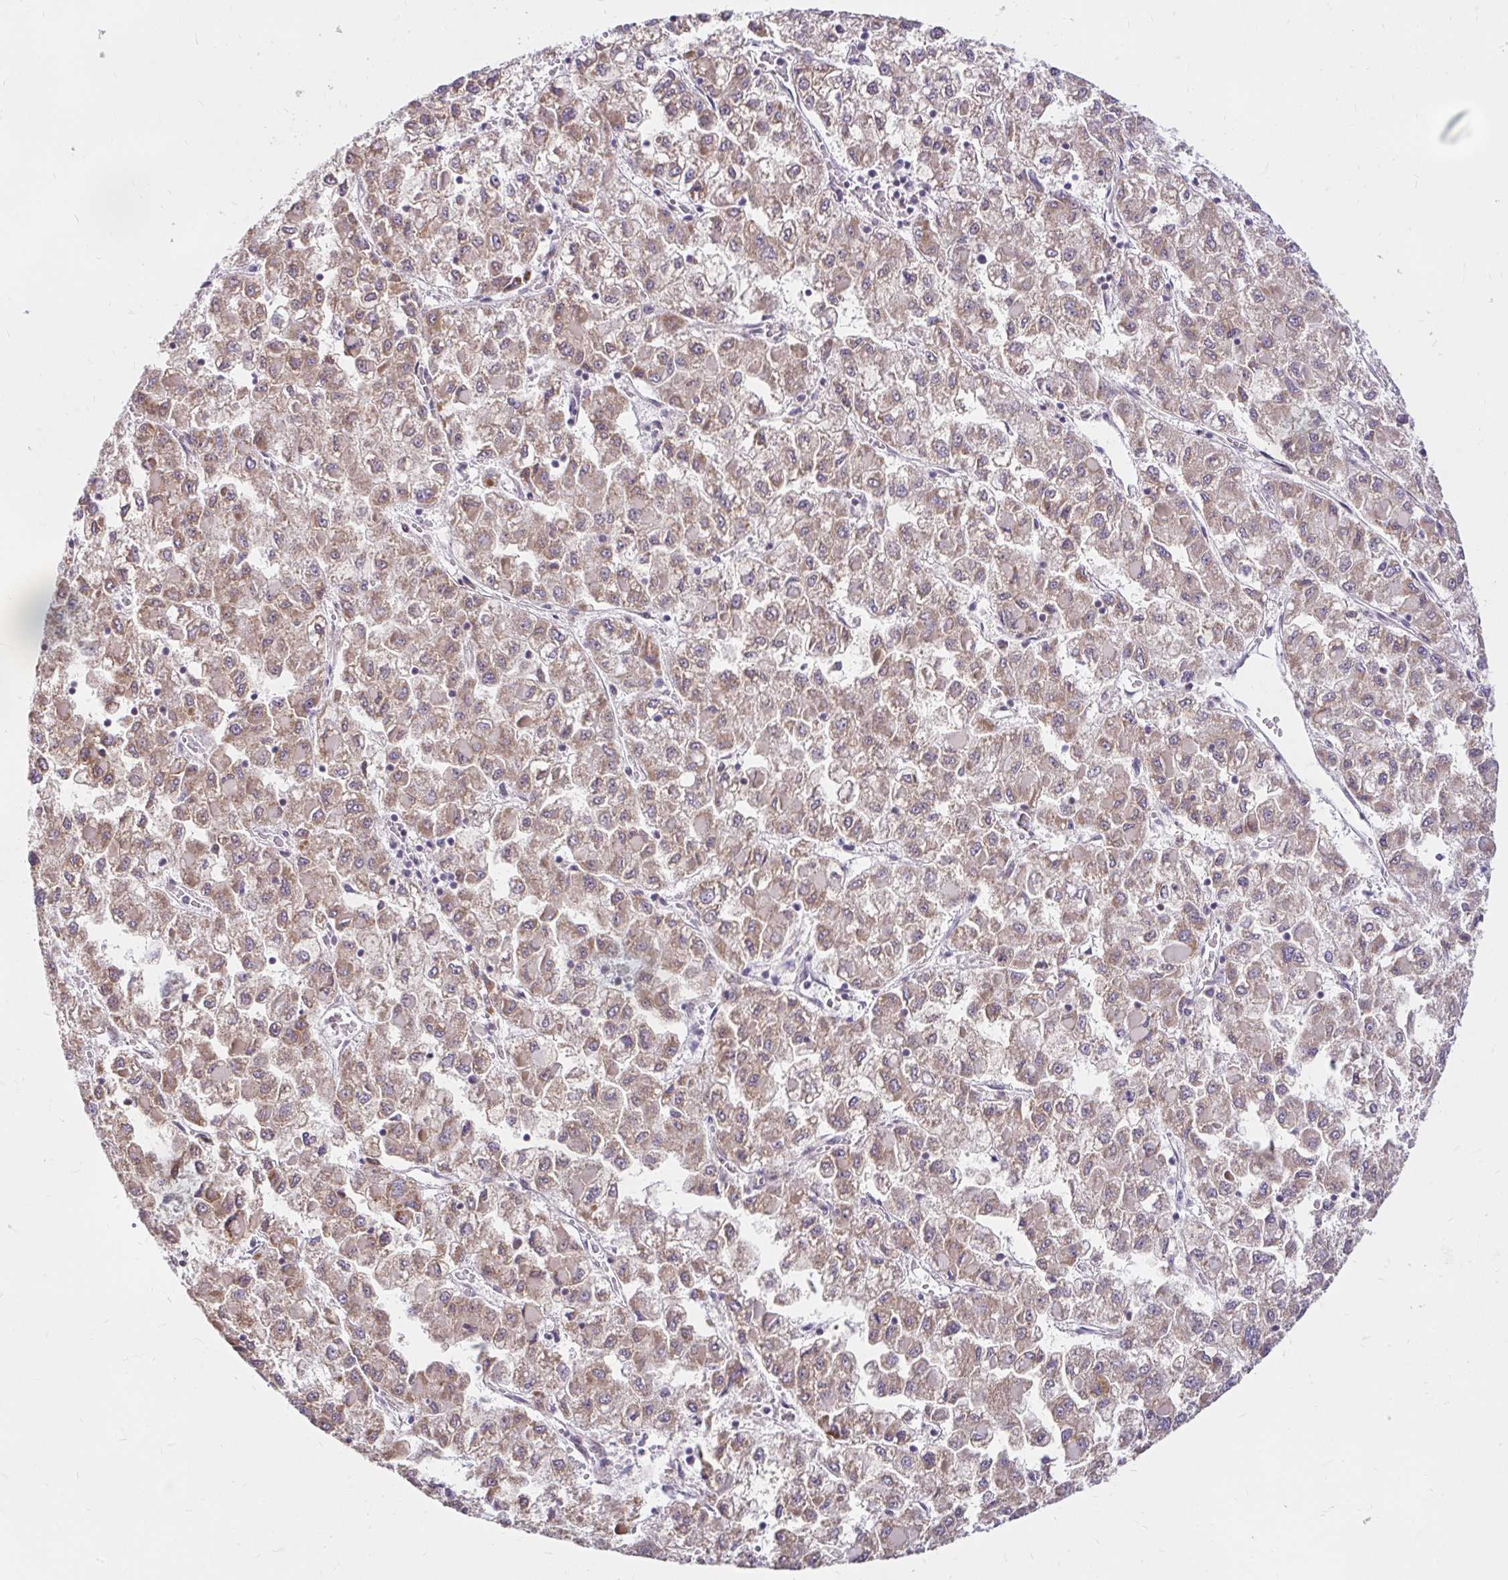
{"staining": {"intensity": "moderate", "quantity": ">75%", "location": "cytoplasmic/membranous"}, "tissue": "liver cancer", "cell_type": "Tumor cells", "image_type": "cancer", "snomed": [{"axis": "morphology", "description": "Carcinoma, Hepatocellular, NOS"}, {"axis": "topography", "description": "Liver"}], "caption": "Liver hepatocellular carcinoma stained with DAB (3,3'-diaminobenzidine) IHC displays medium levels of moderate cytoplasmic/membranous staining in about >75% of tumor cells. (DAB = brown stain, brightfield microscopy at high magnification).", "gene": "TIMM50", "patient": {"sex": "male", "age": 40}}